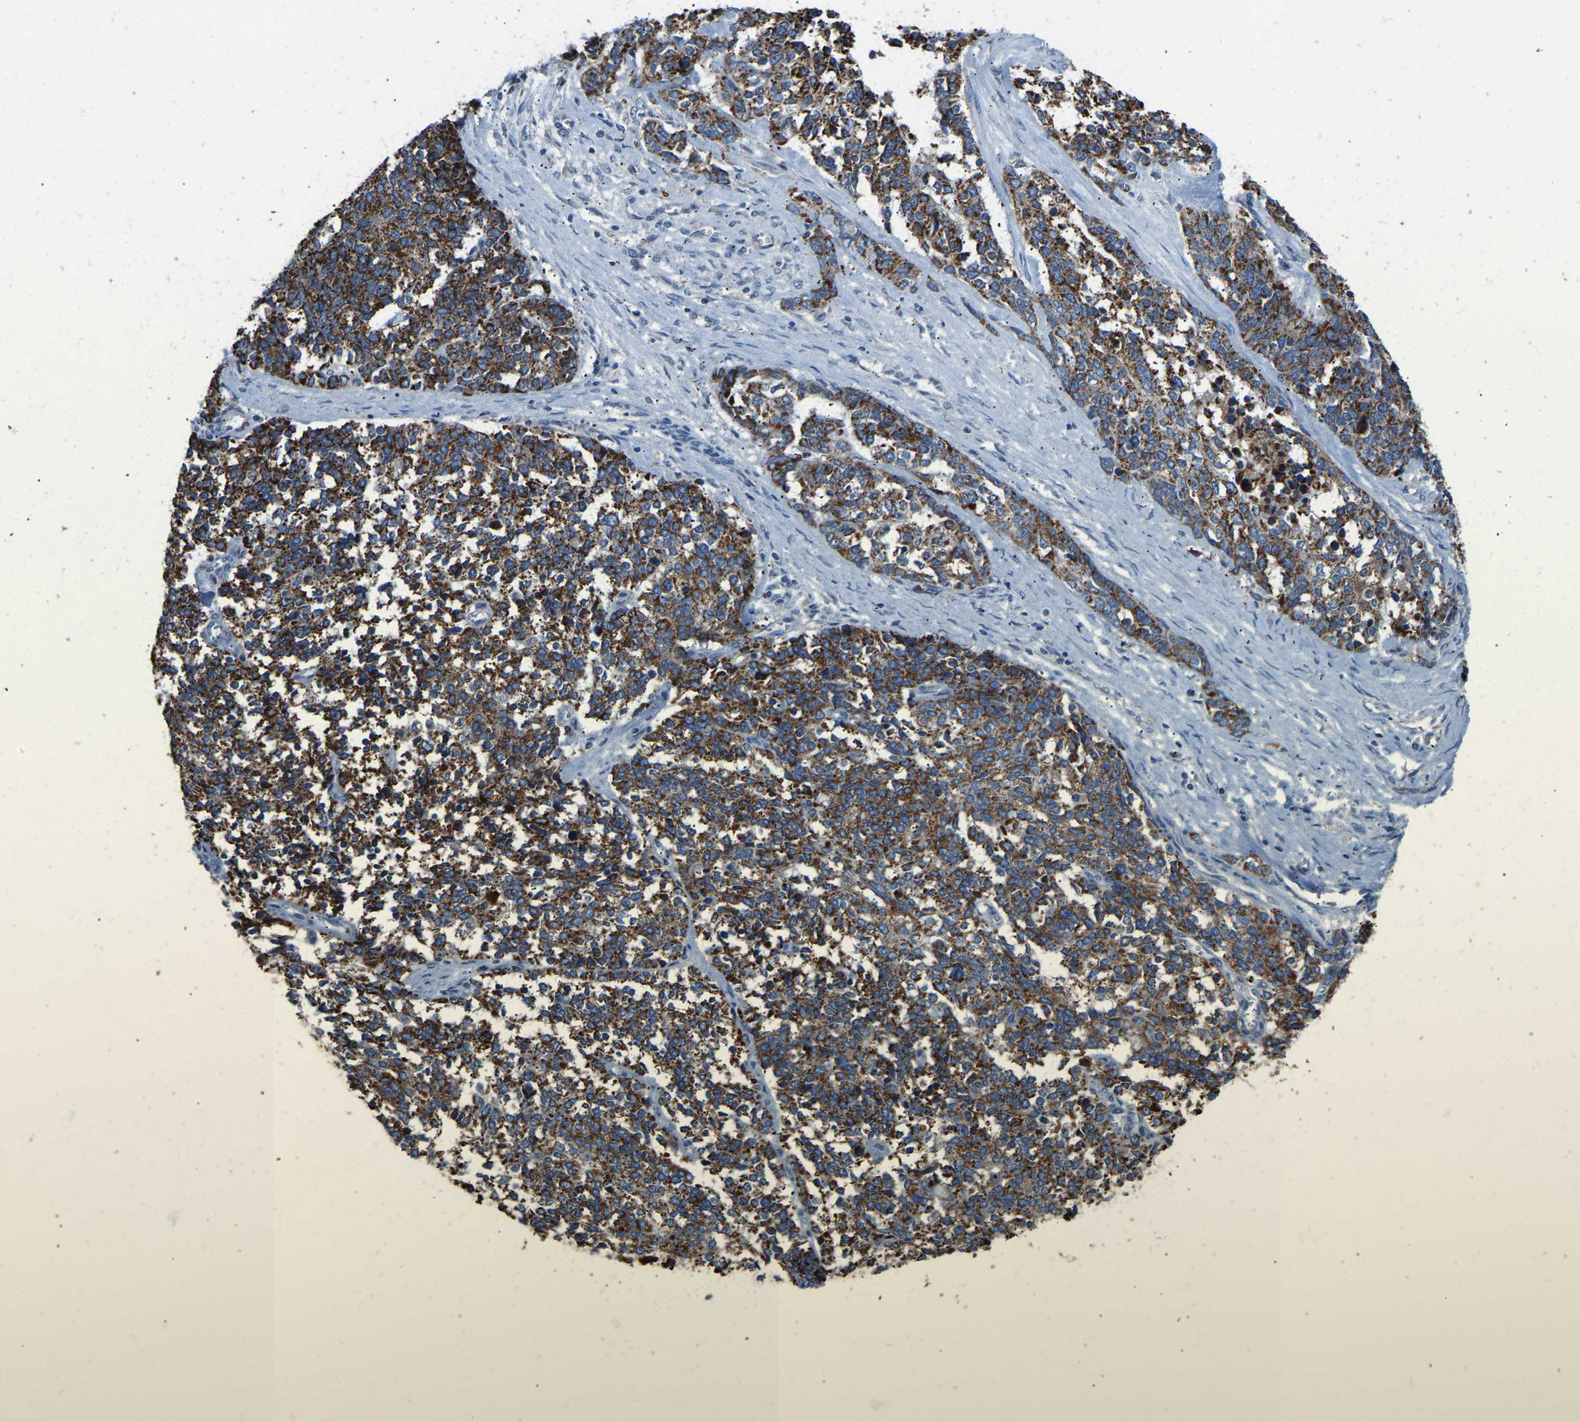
{"staining": {"intensity": "strong", "quantity": ">75%", "location": "cytoplasmic/membranous"}, "tissue": "ovarian cancer", "cell_type": "Tumor cells", "image_type": "cancer", "snomed": [{"axis": "morphology", "description": "Cystadenocarcinoma, serous, NOS"}, {"axis": "topography", "description": "Ovary"}], "caption": "Ovarian serous cystadenocarcinoma stained with IHC demonstrates strong cytoplasmic/membranous positivity in about >75% of tumor cells.", "gene": "ZNF200", "patient": {"sex": "female", "age": 44}}